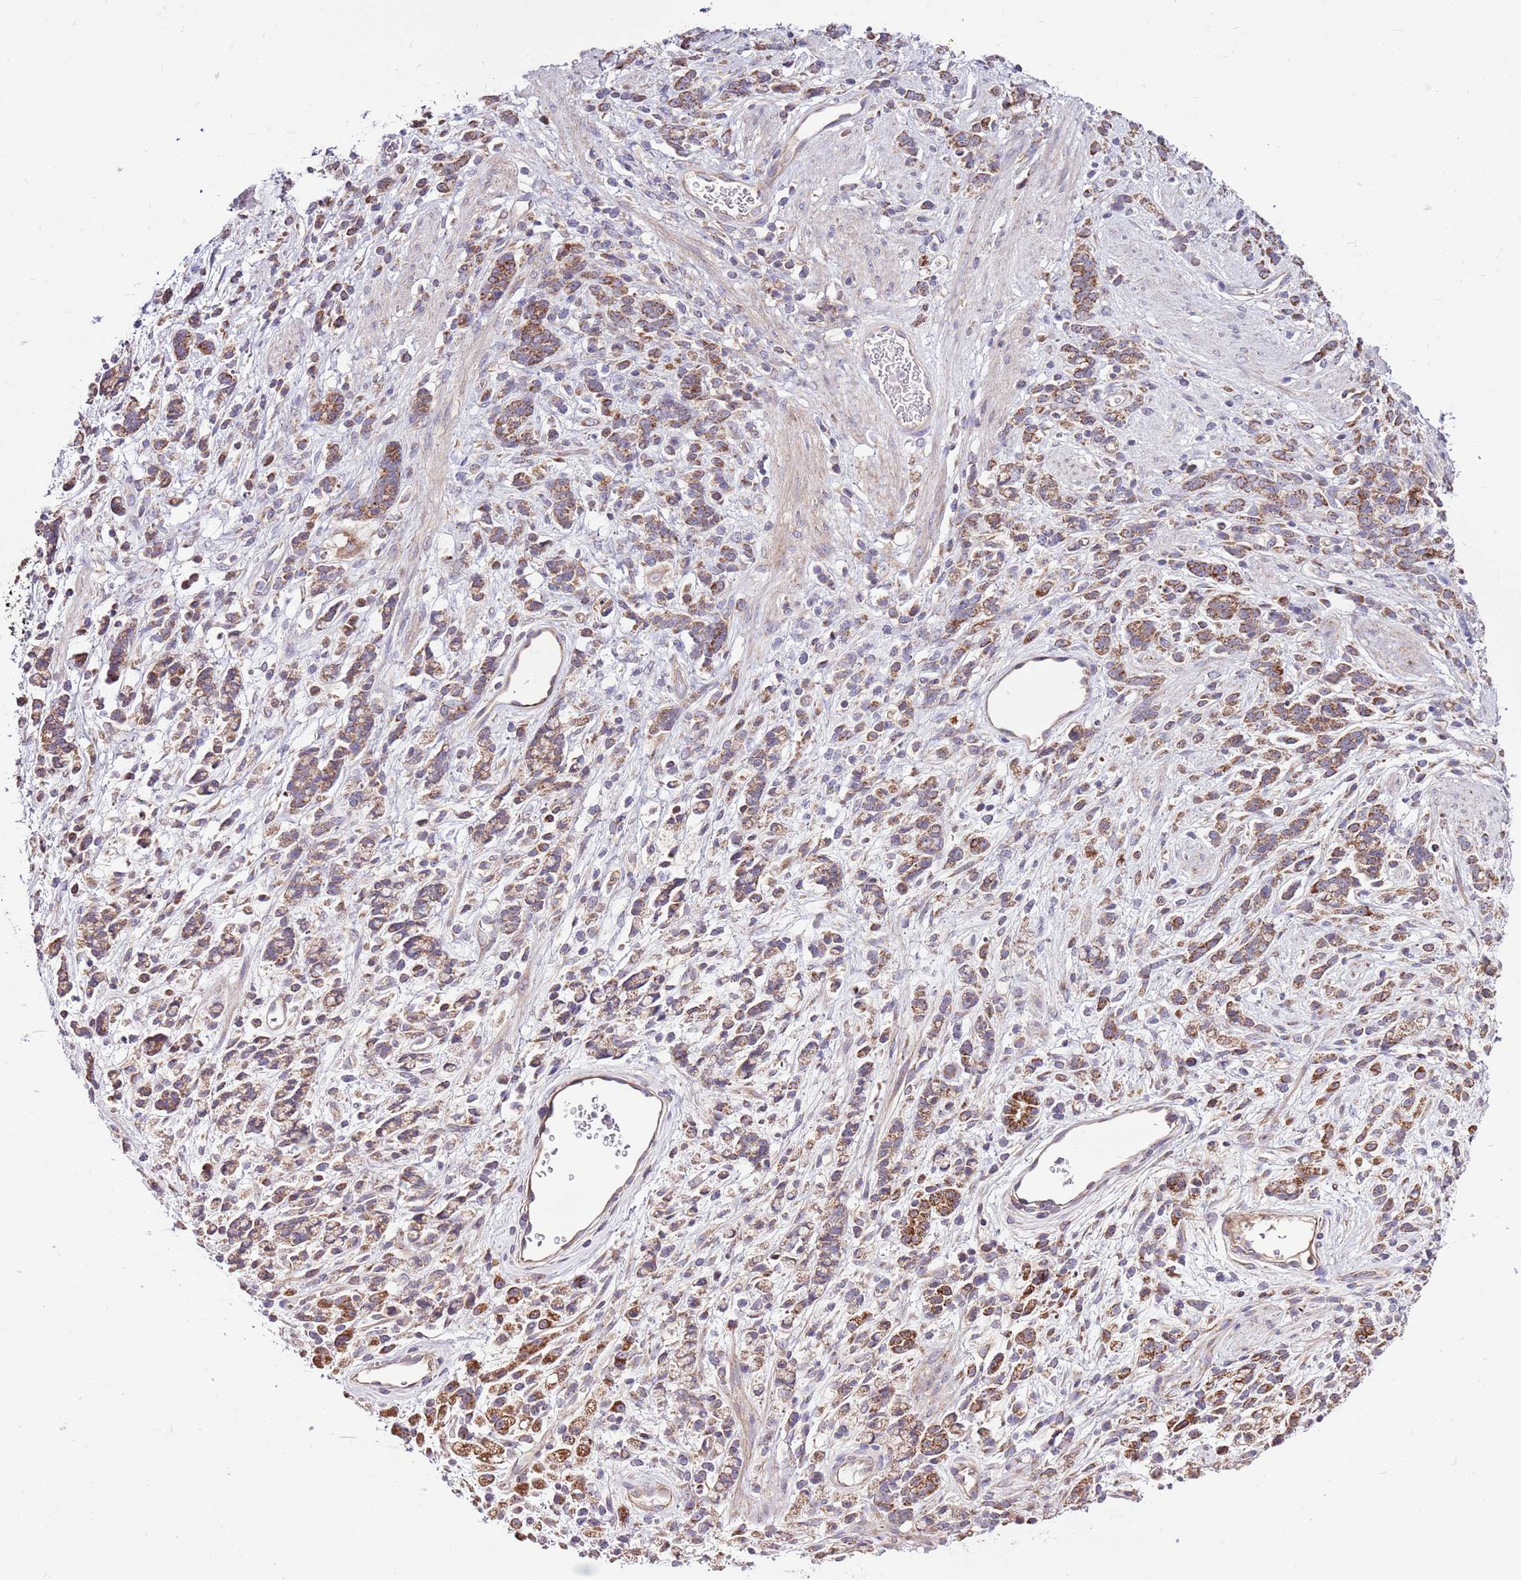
{"staining": {"intensity": "moderate", "quantity": ">75%", "location": "cytoplasmic/membranous"}, "tissue": "stomach cancer", "cell_type": "Tumor cells", "image_type": "cancer", "snomed": [{"axis": "morphology", "description": "Adenocarcinoma, NOS"}, {"axis": "topography", "description": "Stomach"}], "caption": "The image reveals a brown stain indicating the presence of a protein in the cytoplasmic/membranous of tumor cells in adenocarcinoma (stomach). The staining is performed using DAB (3,3'-diaminobenzidine) brown chromogen to label protein expression. The nuclei are counter-stained blue using hematoxylin.", "gene": "SMG1", "patient": {"sex": "female", "age": 60}}